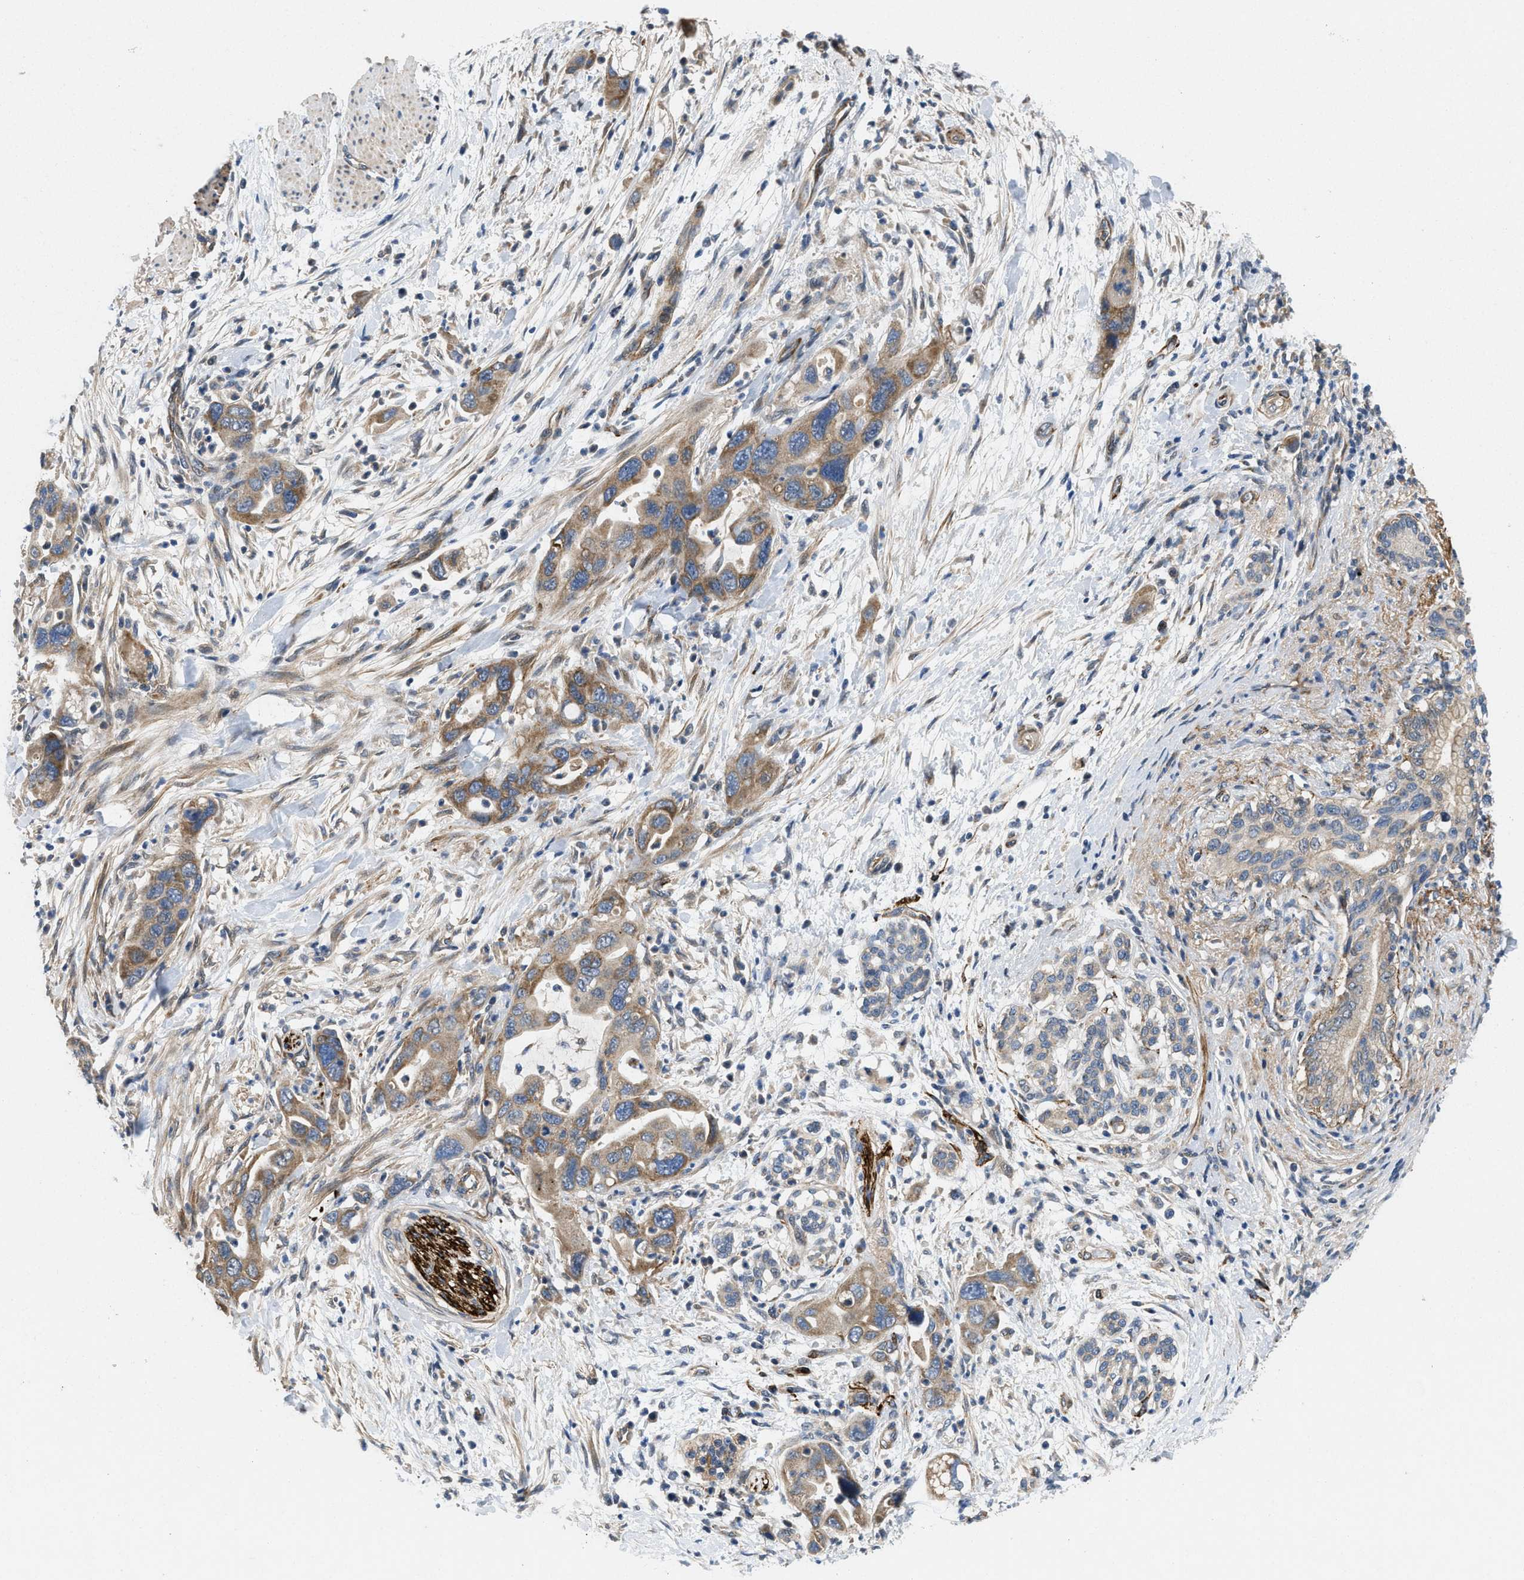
{"staining": {"intensity": "moderate", "quantity": ">75%", "location": "cytoplasmic/membranous"}, "tissue": "pancreatic cancer", "cell_type": "Tumor cells", "image_type": "cancer", "snomed": [{"axis": "morphology", "description": "Normal tissue, NOS"}, {"axis": "morphology", "description": "Adenocarcinoma, NOS"}, {"axis": "topography", "description": "Pancreas"}], "caption": "Tumor cells exhibit medium levels of moderate cytoplasmic/membranous staining in about >75% of cells in pancreatic adenocarcinoma. Nuclei are stained in blue.", "gene": "ZNF599", "patient": {"sex": "female", "age": 71}}